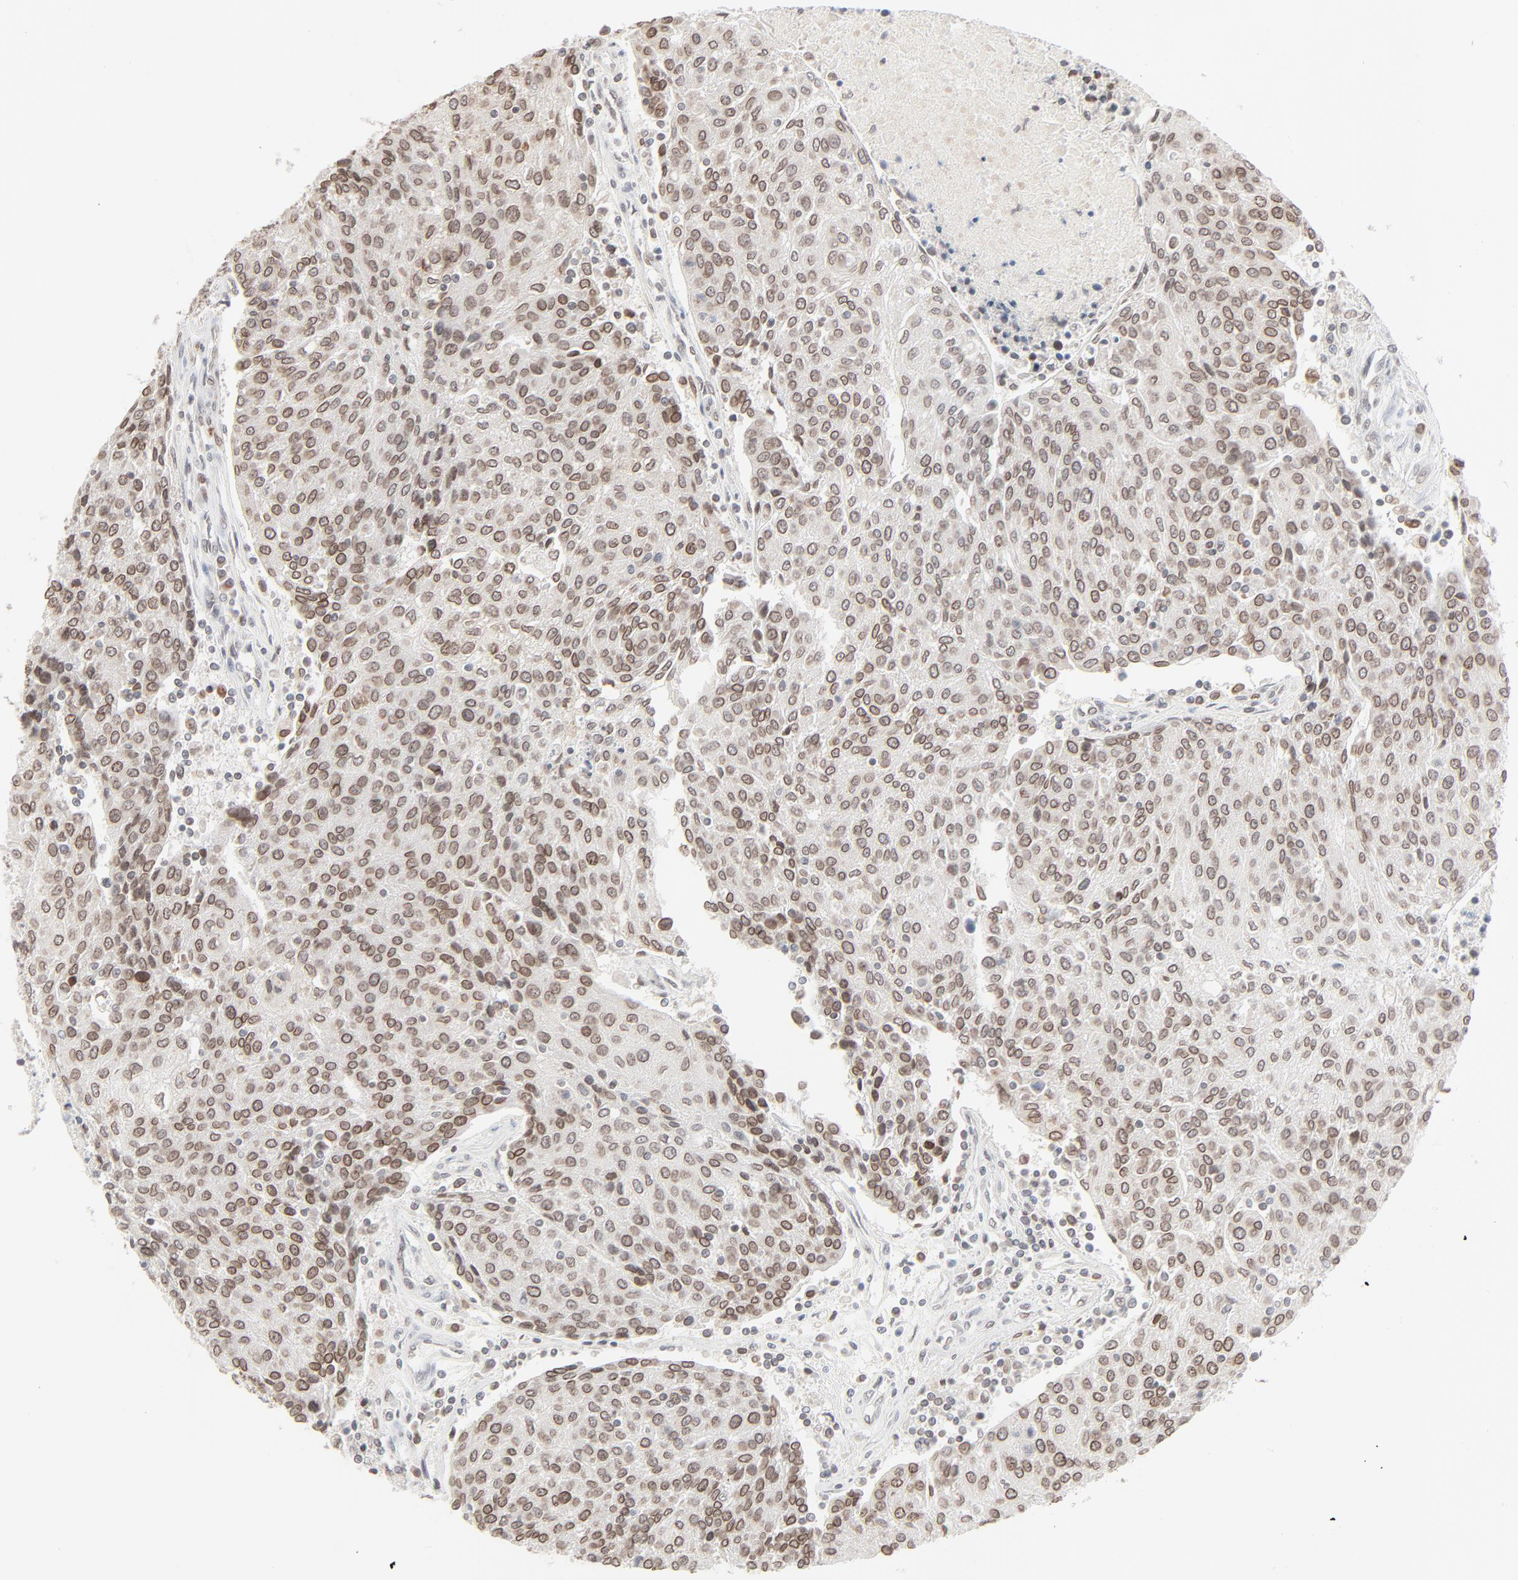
{"staining": {"intensity": "moderate", "quantity": ">75%", "location": "cytoplasmic/membranous,nuclear"}, "tissue": "urothelial cancer", "cell_type": "Tumor cells", "image_type": "cancer", "snomed": [{"axis": "morphology", "description": "Urothelial carcinoma, High grade"}, {"axis": "topography", "description": "Urinary bladder"}], "caption": "Moderate cytoplasmic/membranous and nuclear staining is identified in about >75% of tumor cells in urothelial carcinoma (high-grade).", "gene": "MAD1L1", "patient": {"sex": "female", "age": 85}}